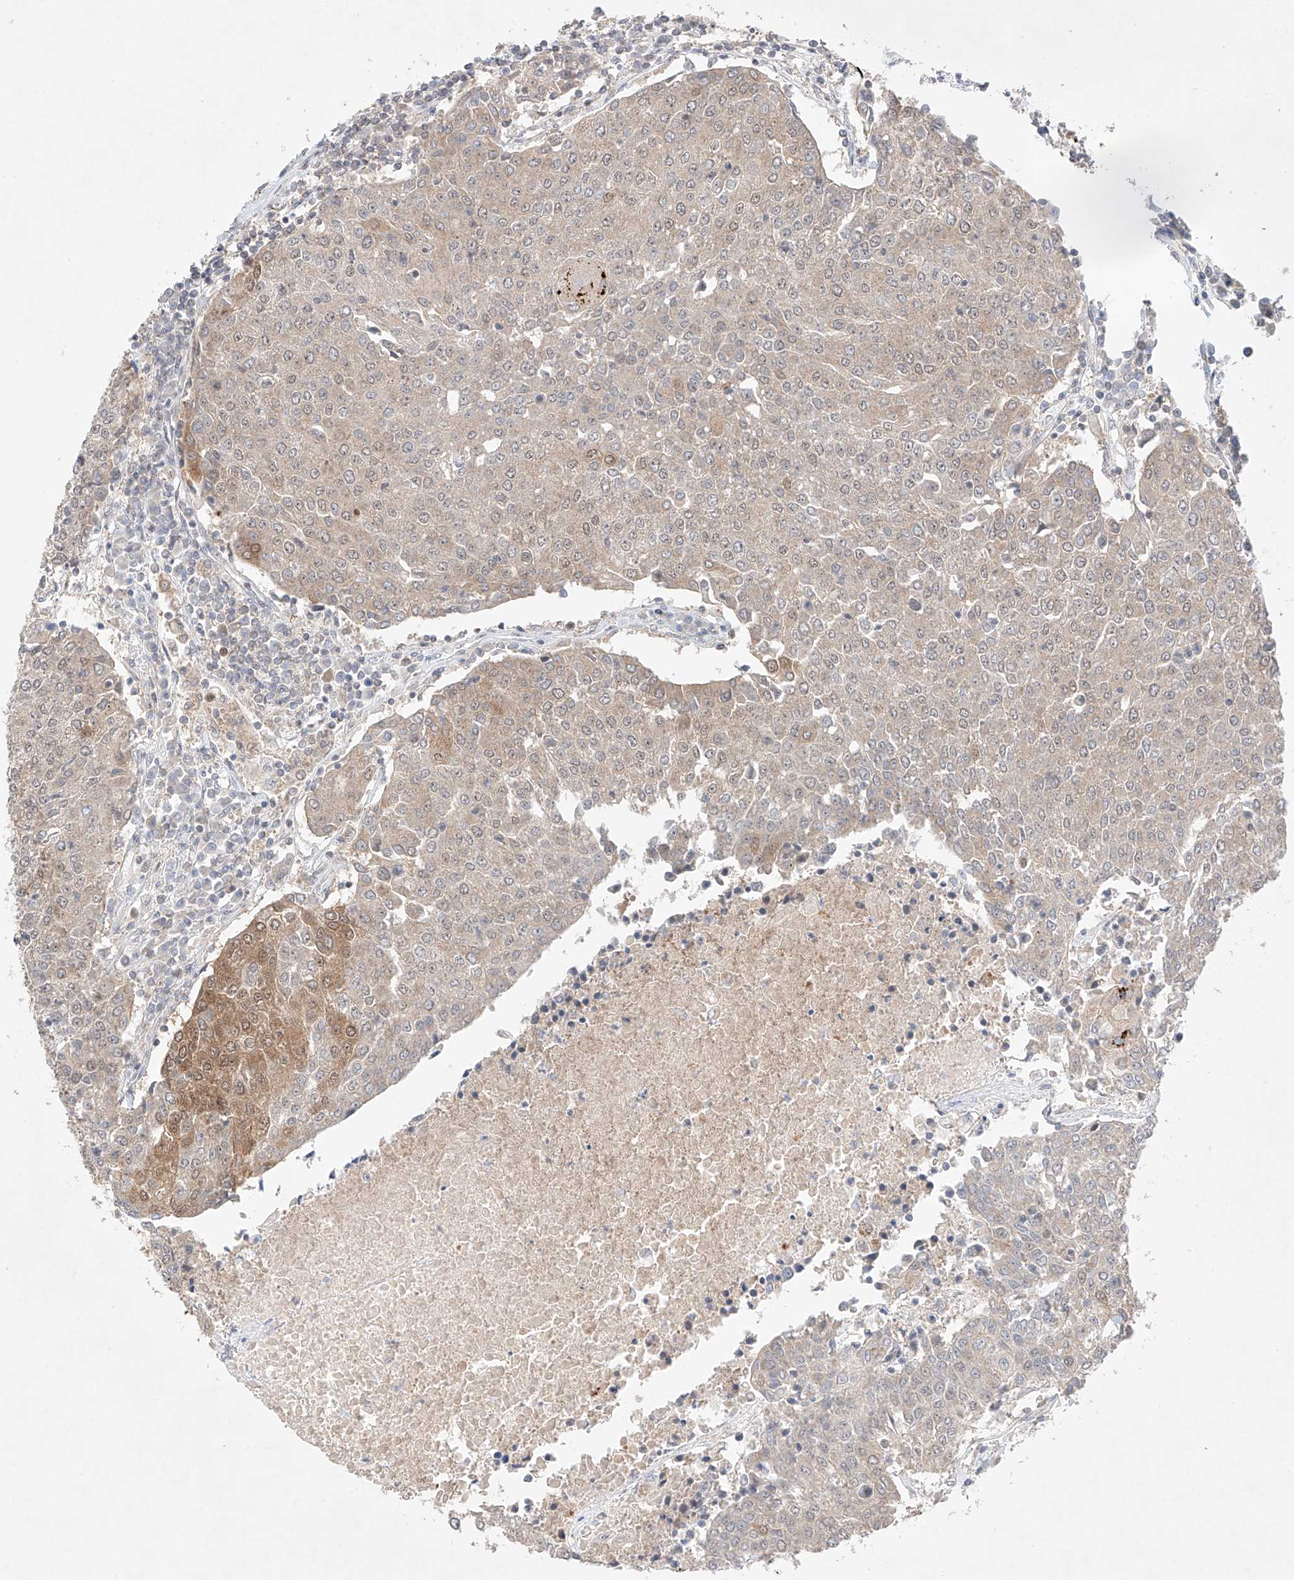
{"staining": {"intensity": "negative", "quantity": "none", "location": "none"}, "tissue": "urothelial cancer", "cell_type": "Tumor cells", "image_type": "cancer", "snomed": [{"axis": "morphology", "description": "Urothelial carcinoma, High grade"}, {"axis": "topography", "description": "Urinary bladder"}], "caption": "This is a photomicrograph of IHC staining of urothelial carcinoma (high-grade), which shows no positivity in tumor cells.", "gene": "TSR2", "patient": {"sex": "female", "age": 85}}